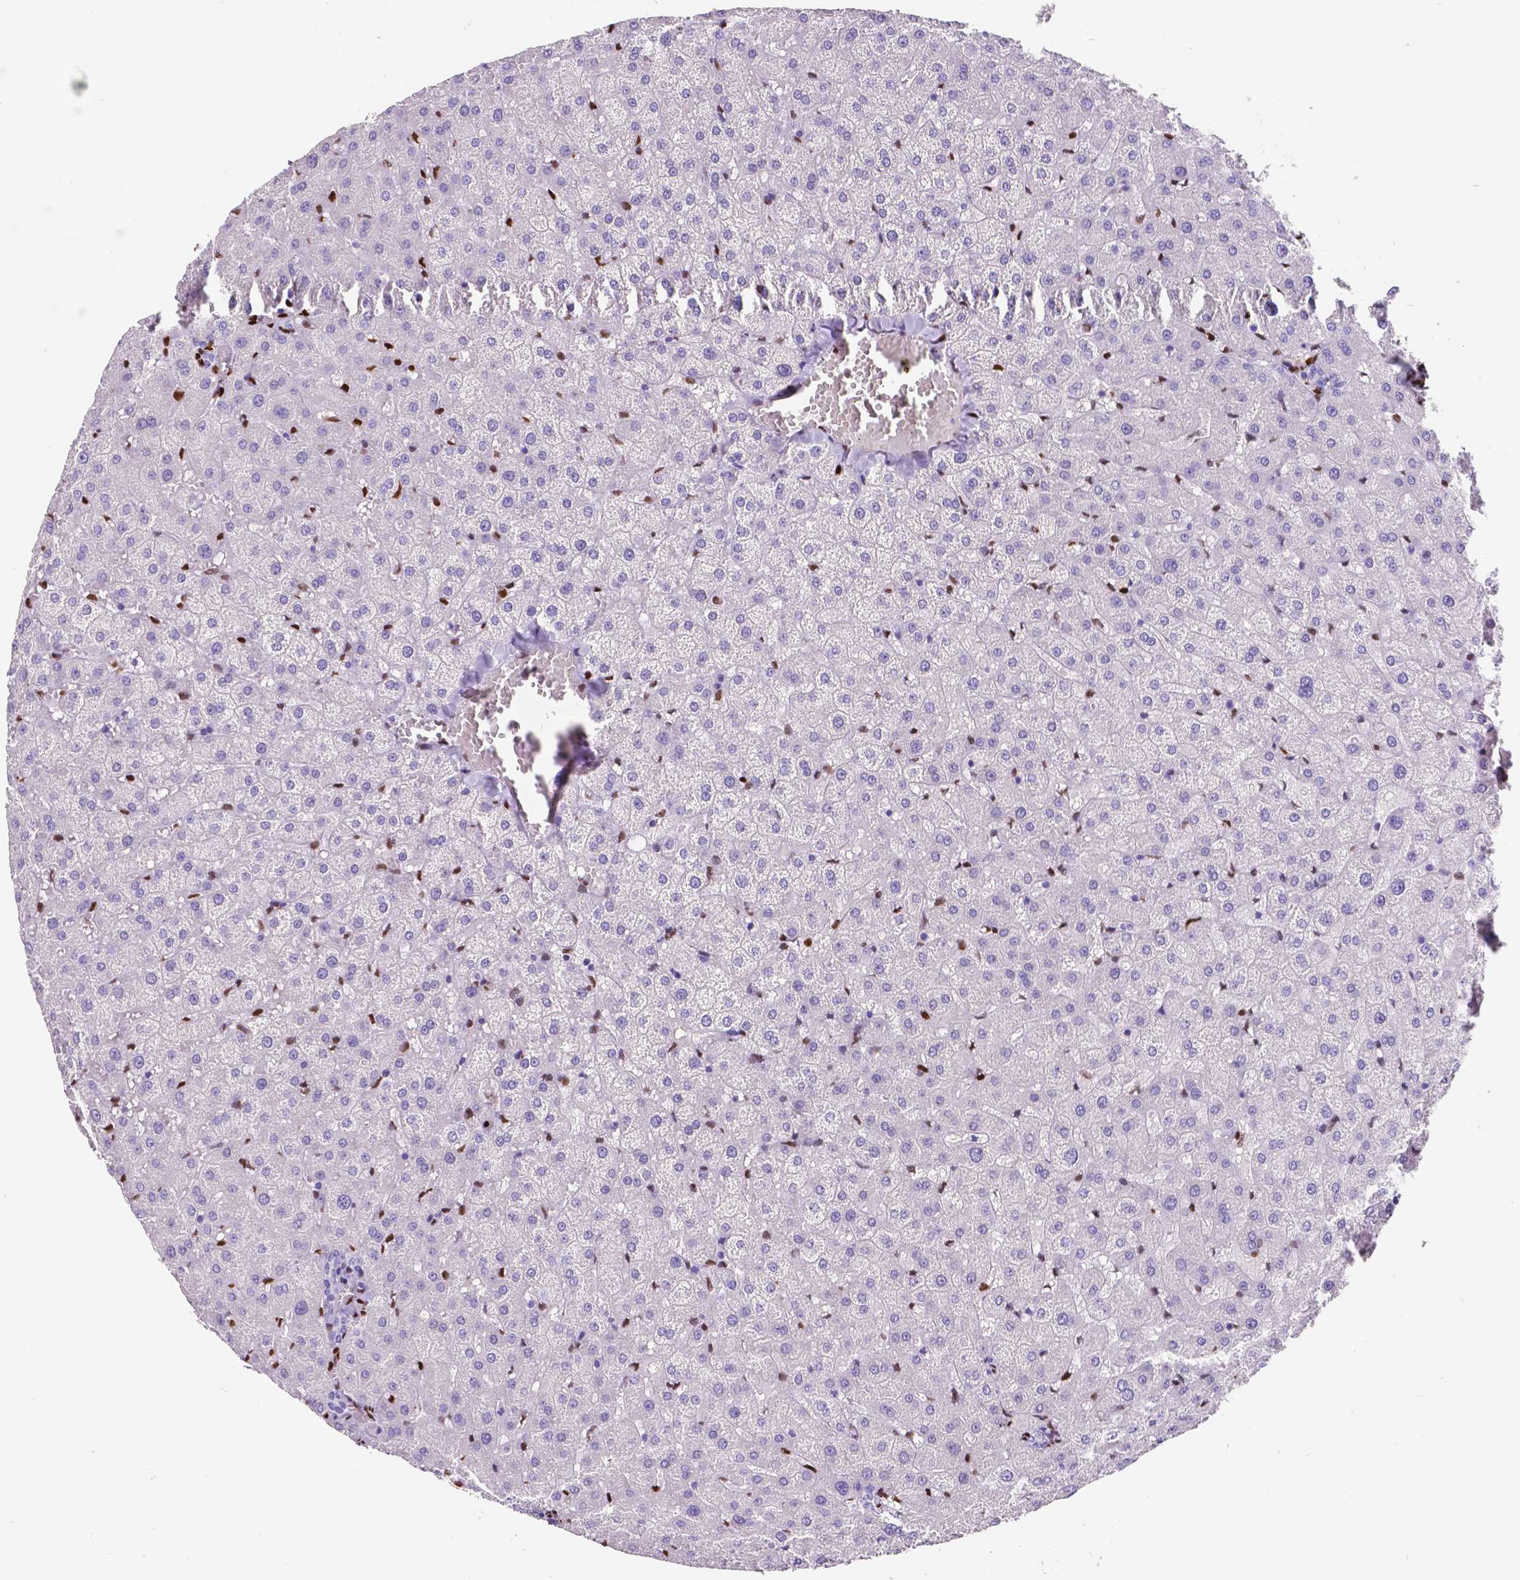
{"staining": {"intensity": "negative", "quantity": "none", "location": "none"}, "tissue": "liver", "cell_type": "Cholangiocytes", "image_type": "normal", "snomed": [{"axis": "morphology", "description": "Normal tissue, NOS"}, {"axis": "topography", "description": "Liver"}], "caption": "An immunohistochemistry (IHC) micrograph of normal liver is shown. There is no staining in cholangiocytes of liver.", "gene": "MEF2C", "patient": {"sex": "female", "age": 50}}